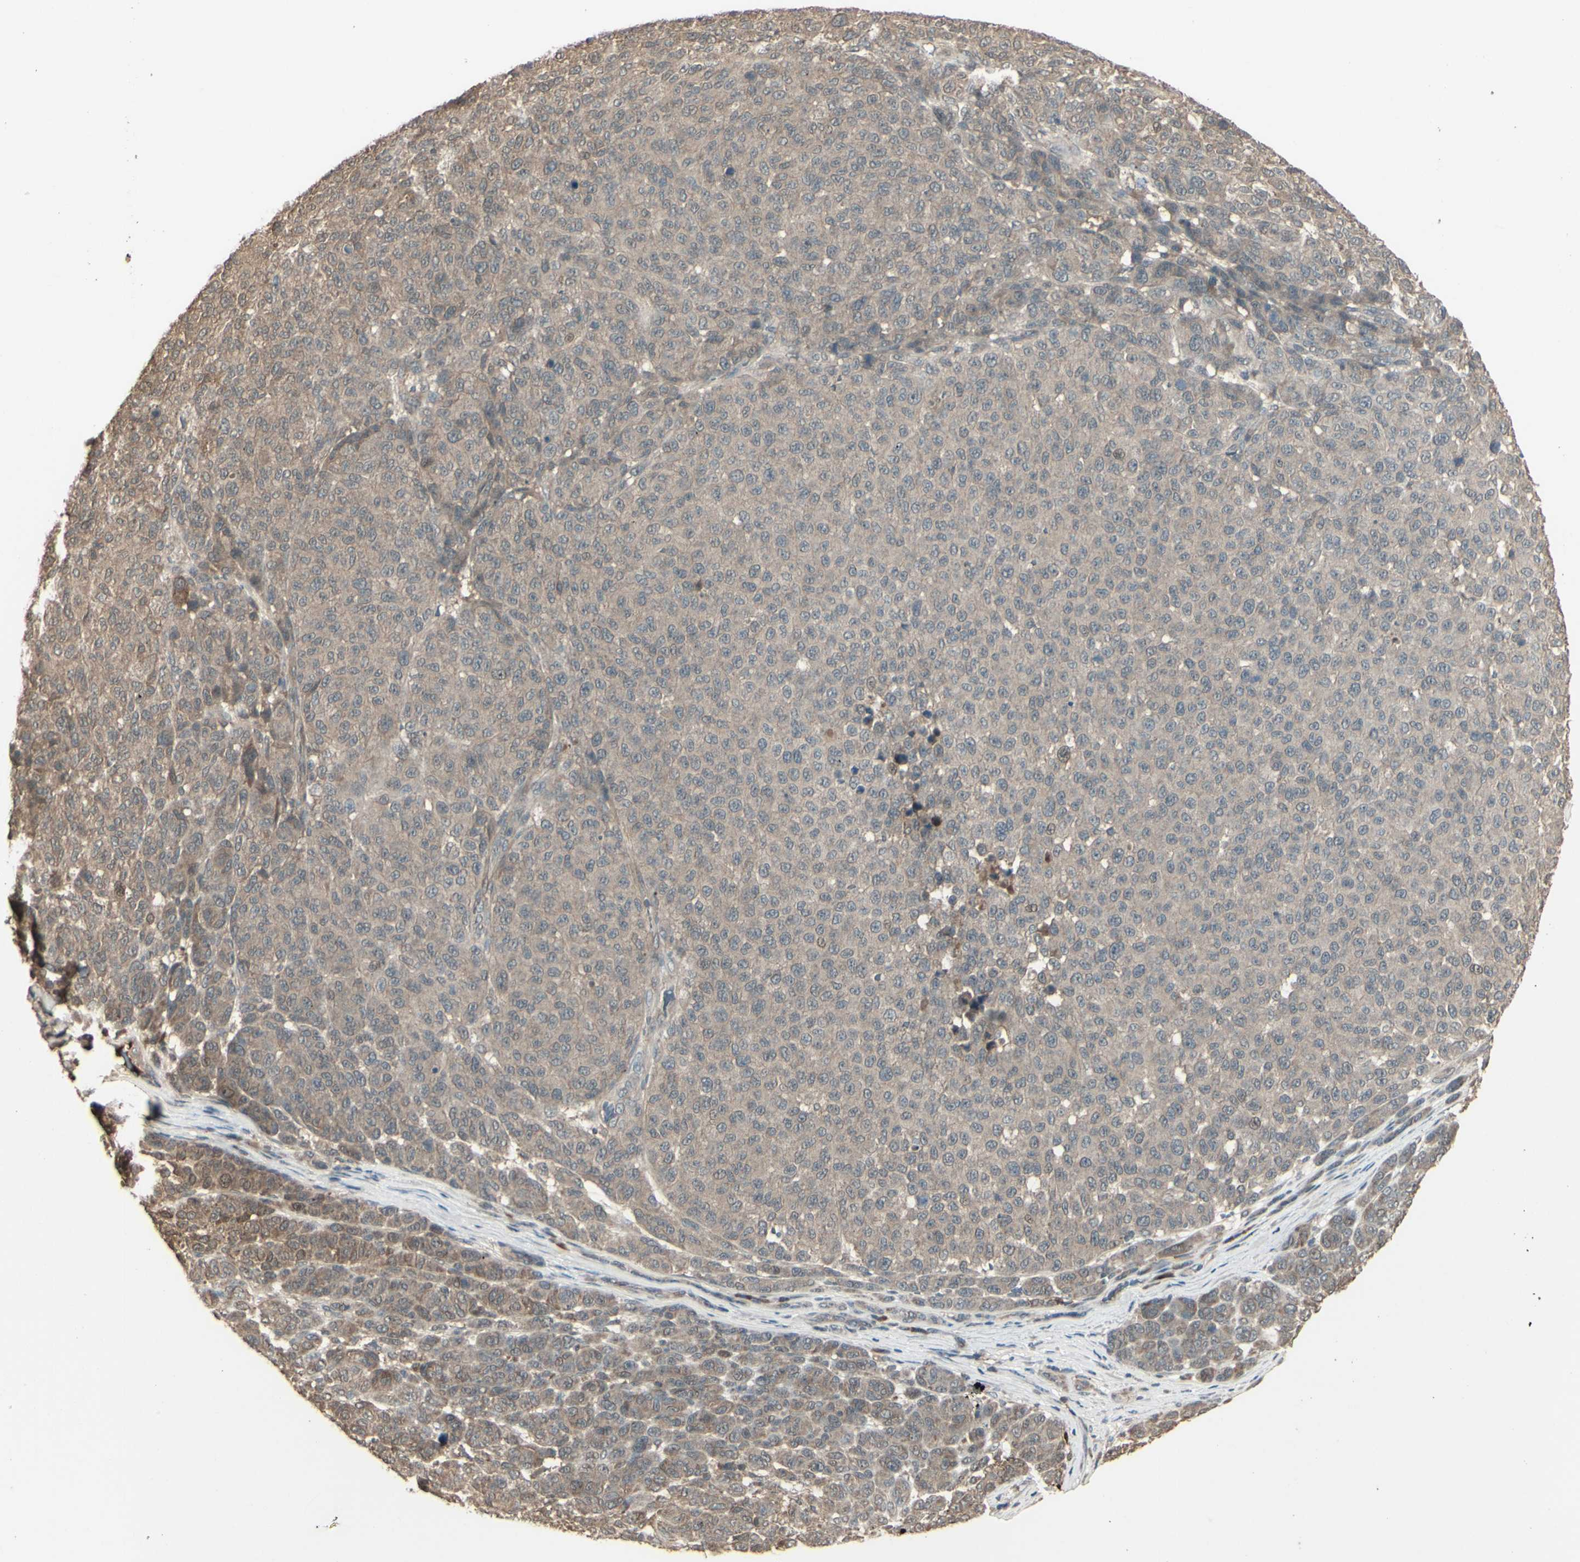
{"staining": {"intensity": "weak", "quantity": ">75%", "location": "cytoplasmic/membranous"}, "tissue": "melanoma", "cell_type": "Tumor cells", "image_type": "cancer", "snomed": [{"axis": "morphology", "description": "Malignant melanoma, NOS"}, {"axis": "topography", "description": "Skin"}], "caption": "An image of human malignant melanoma stained for a protein exhibits weak cytoplasmic/membranous brown staining in tumor cells.", "gene": "GNAS", "patient": {"sex": "male", "age": 59}}